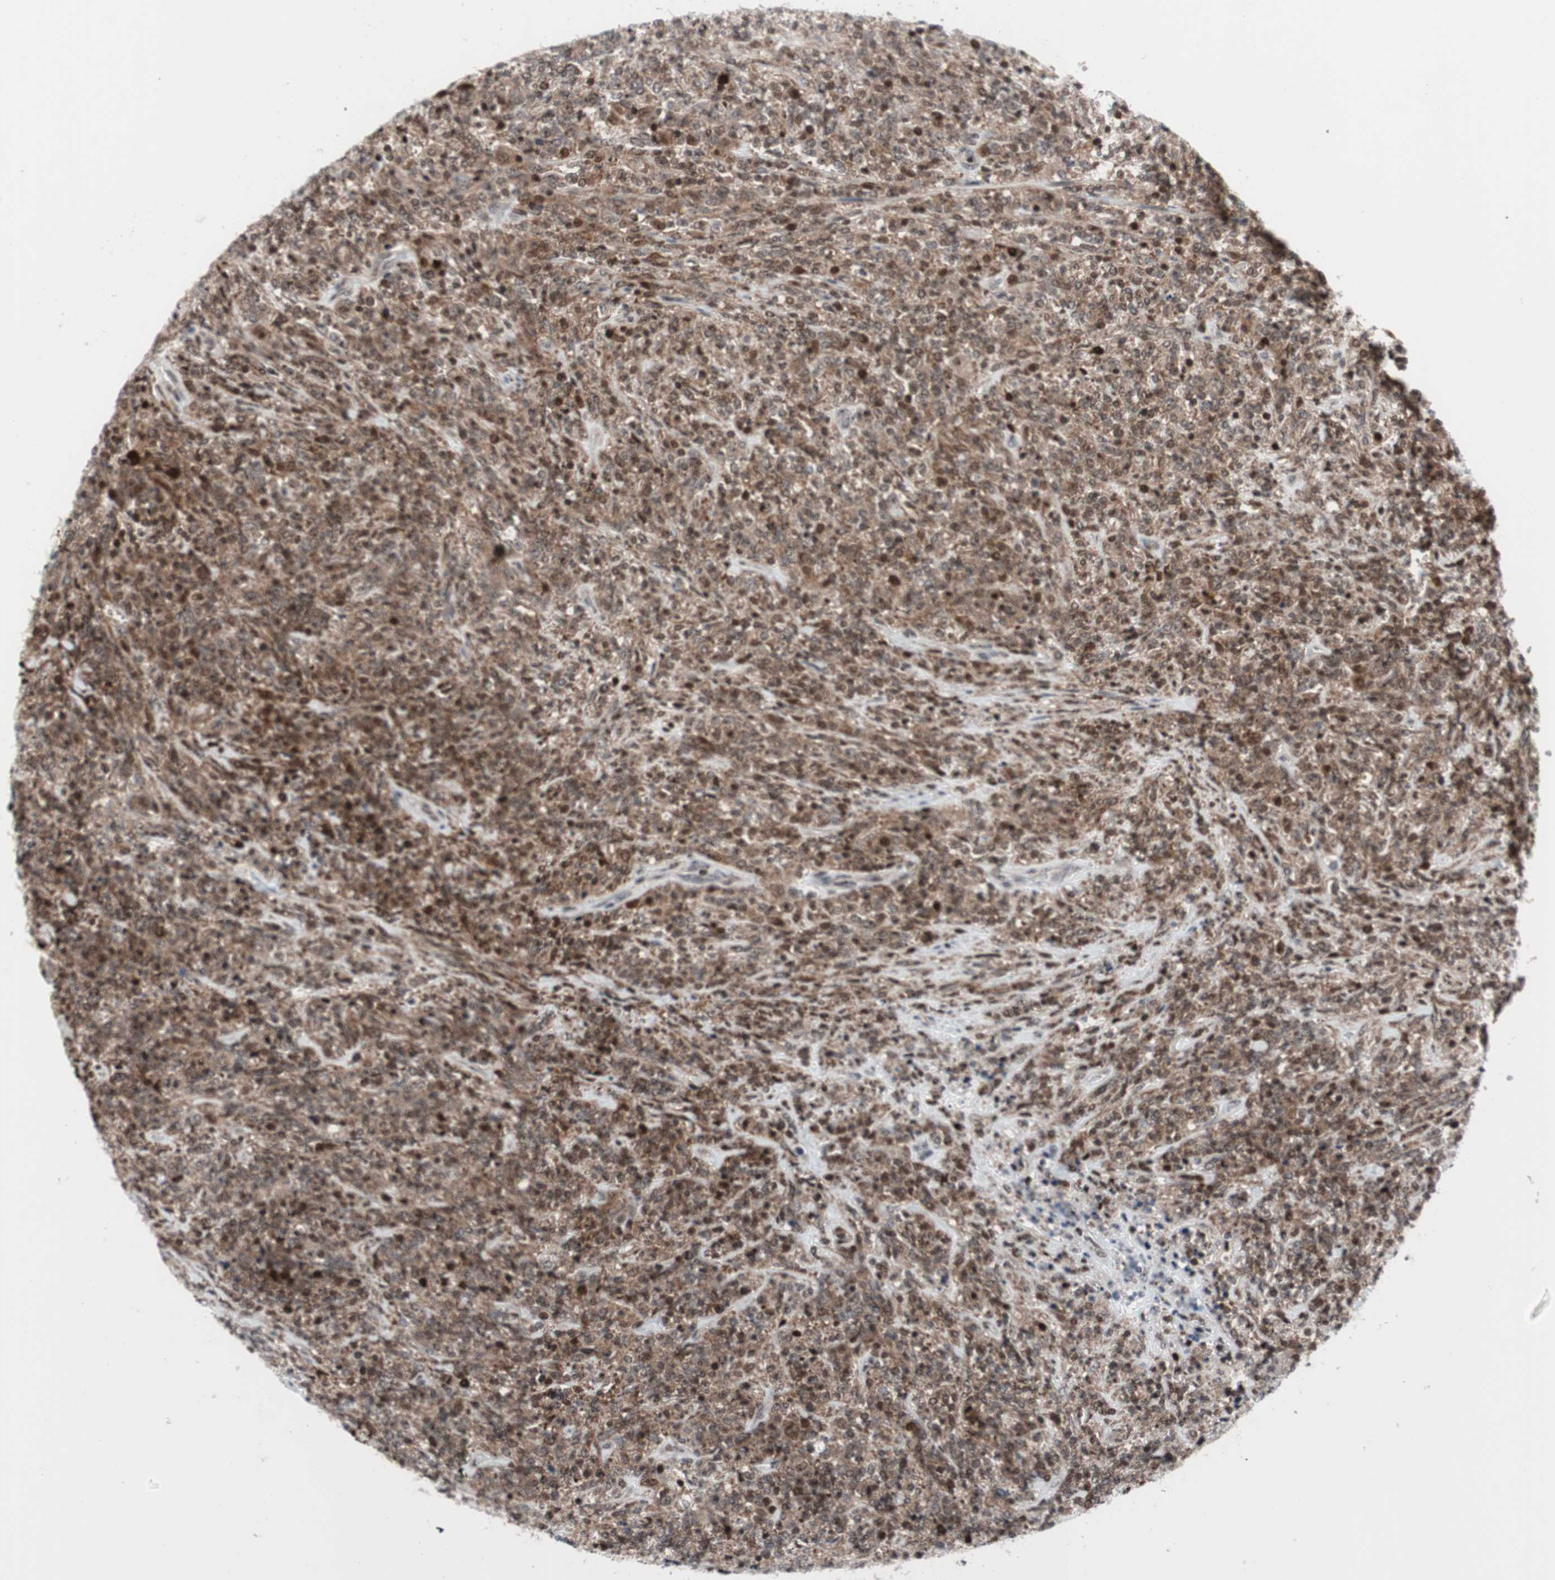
{"staining": {"intensity": "strong", "quantity": "25%-75%", "location": "cytoplasmic/membranous,nuclear"}, "tissue": "lymphoma", "cell_type": "Tumor cells", "image_type": "cancer", "snomed": [{"axis": "morphology", "description": "Malignant lymphoma, non-Hodgkin's type, High grade"}, {"axis": "topography", "description": "Soft tissue"}], "caption": "Brown immunohistochemical staining in malignant lymphoma, non-Hodgkin's type (high-grade) shows strong cytoplasmic/membranous and nuclear expression in approximately 25%-75% of tumor cells.", "gene": "RGS10", "patient": {"sex": "male", "age": 18}}